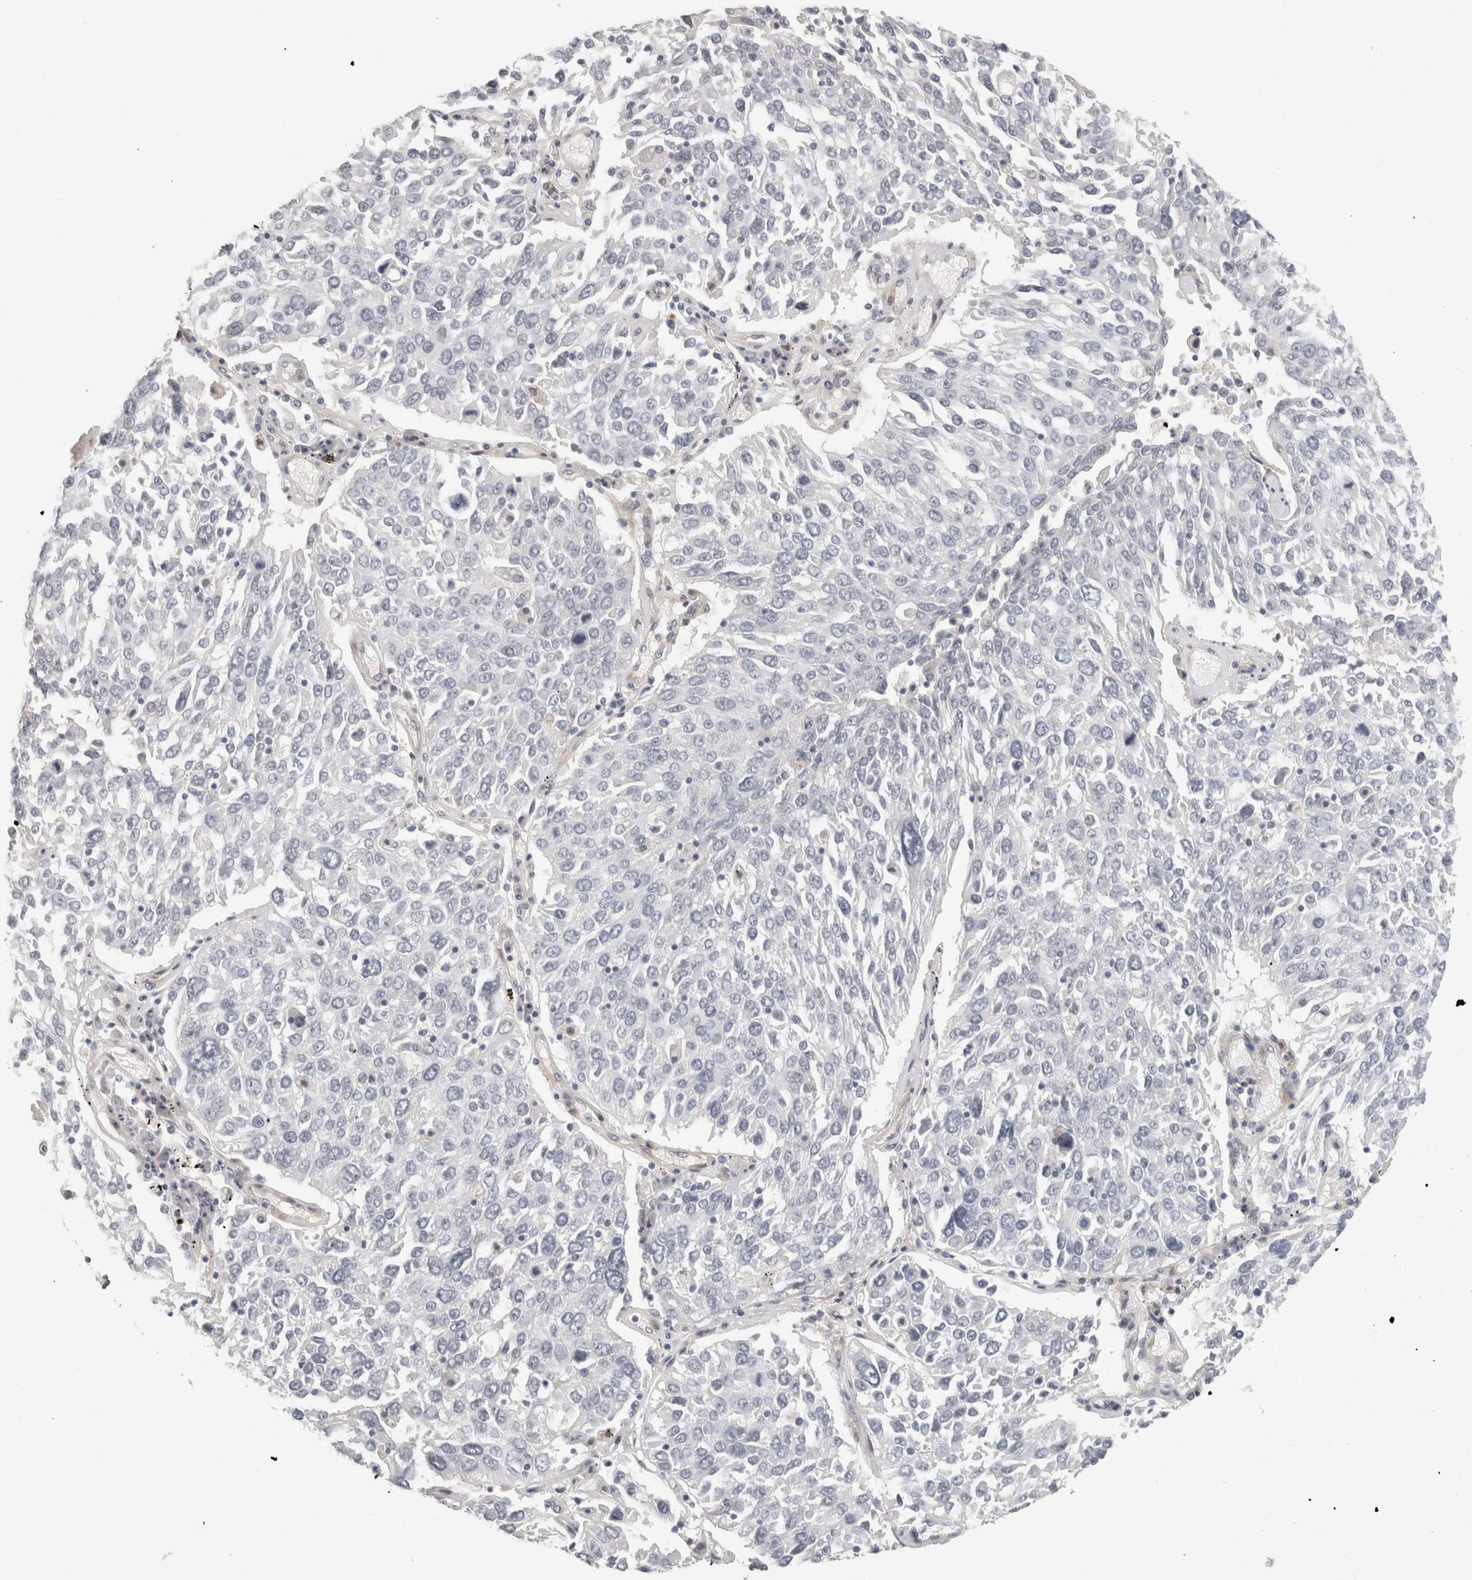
{"staining": {"intensity": "negative", "quantity": "none", "location": "none"}, "tissue": "lung cancer", "cell_type": "Tumor cells", "image_type": "cancer", "snomed": [{"axis": "morphology", "description": "Squamous cell carcinoma, NOS"}, {"axis": "topography", "description": "Lung"}], "caption": "Immunohistochemistry (IHC) image of neoplastic tissue: lung cancer stained with DAB displays no significant protein positivity in tumor cells.", "gene": "FBLIM1", "patient": {"sex": "male", "age": 65}}